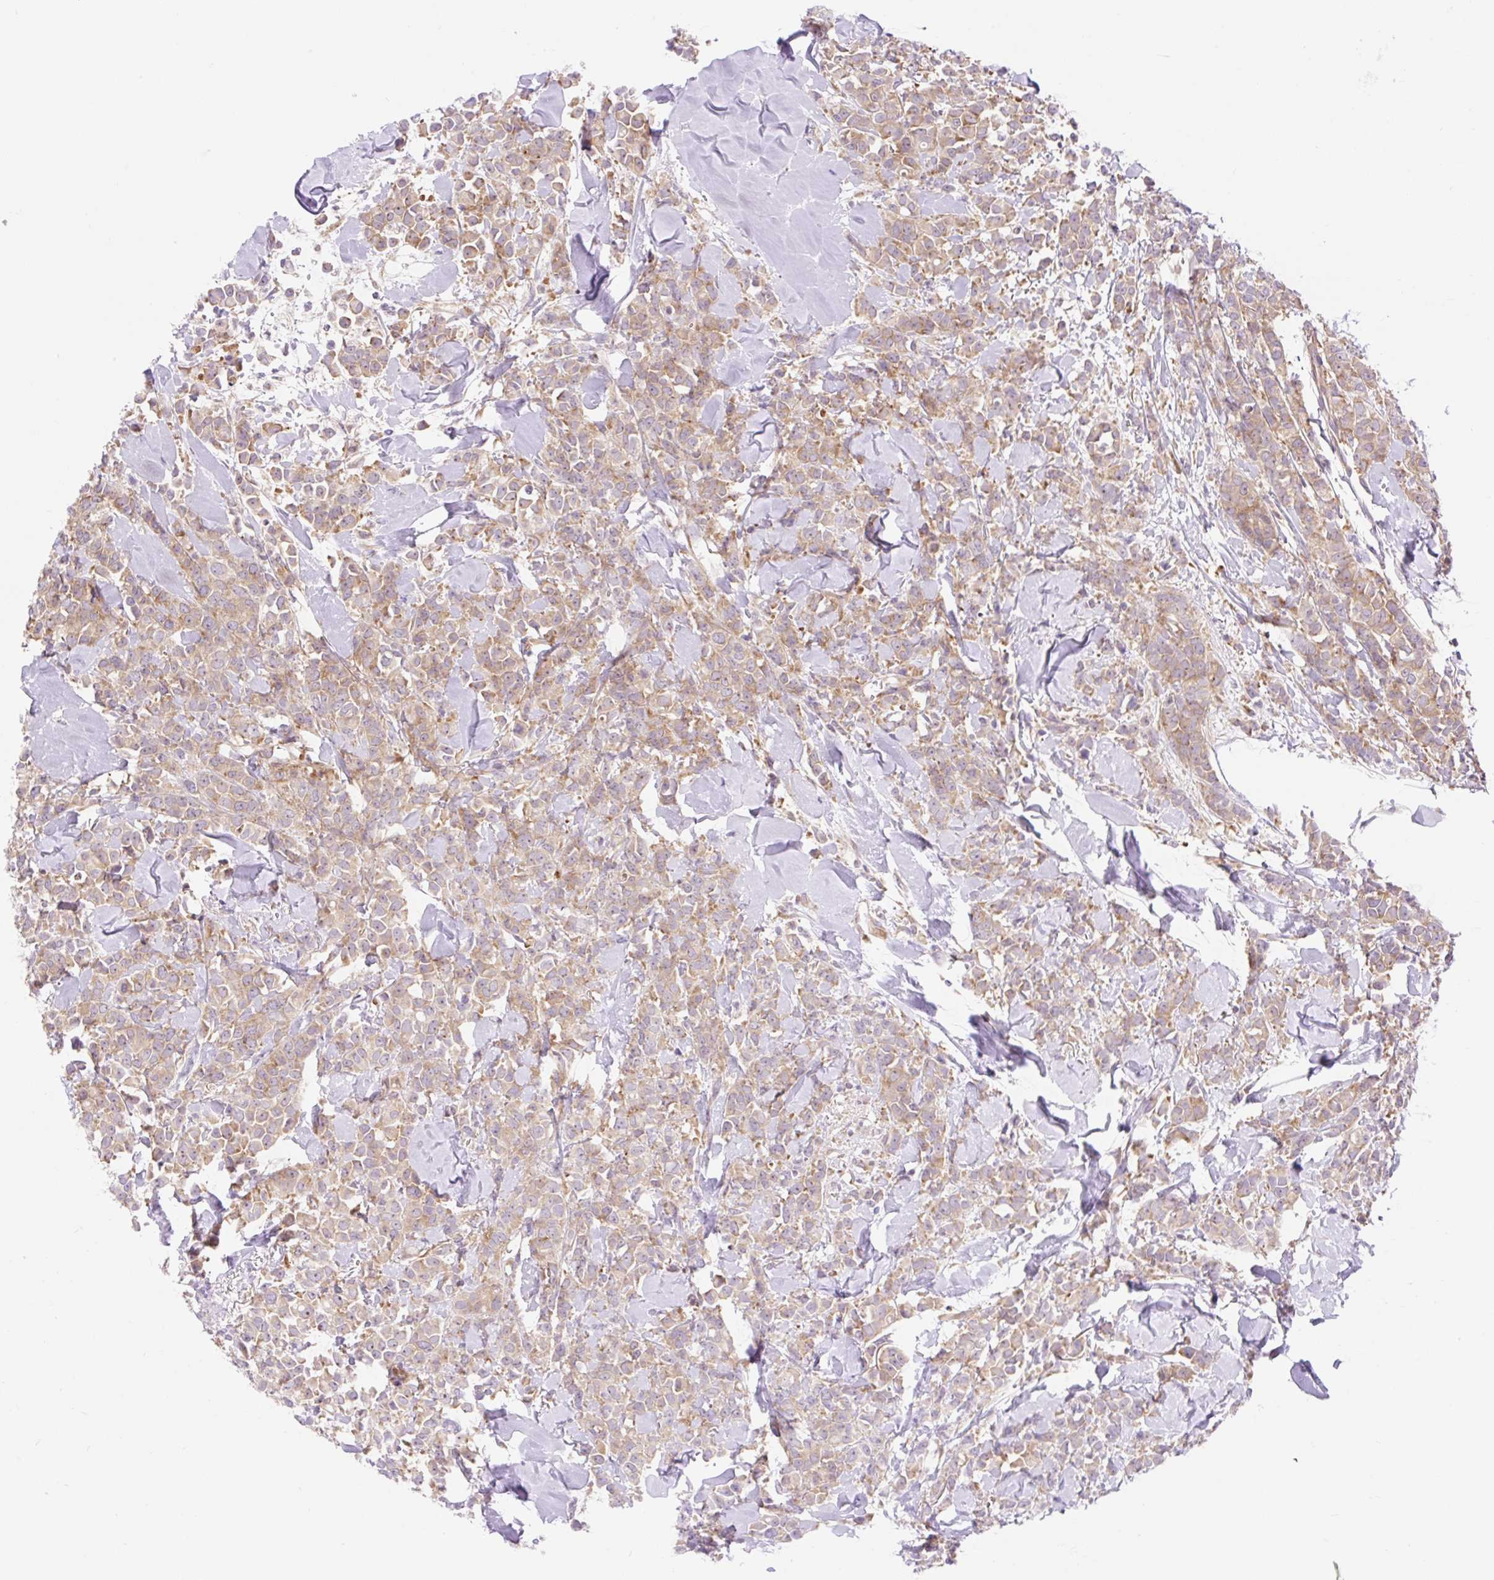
{"staining": {"intensity": "moderate", "quantity": ">75%", "location": "cytoplasmic/membranous"}, "tissue": "breast cancer", "cell_type": "Tumor cells", "image_type": "cancer", "snomed": [{"axis": "morphology", "description": "Lobular carcinoma"}, {"axis": "topography", "description": "Breast"}], "caption": "Breast cancer (lobular carcinoma) stained with a brown dye exhibits moderate cytoplasmic/membranous positive staining in about >75% of tumor cells.", "gene": "GPR45", "patient": {"sex": "female", "age": 91}}